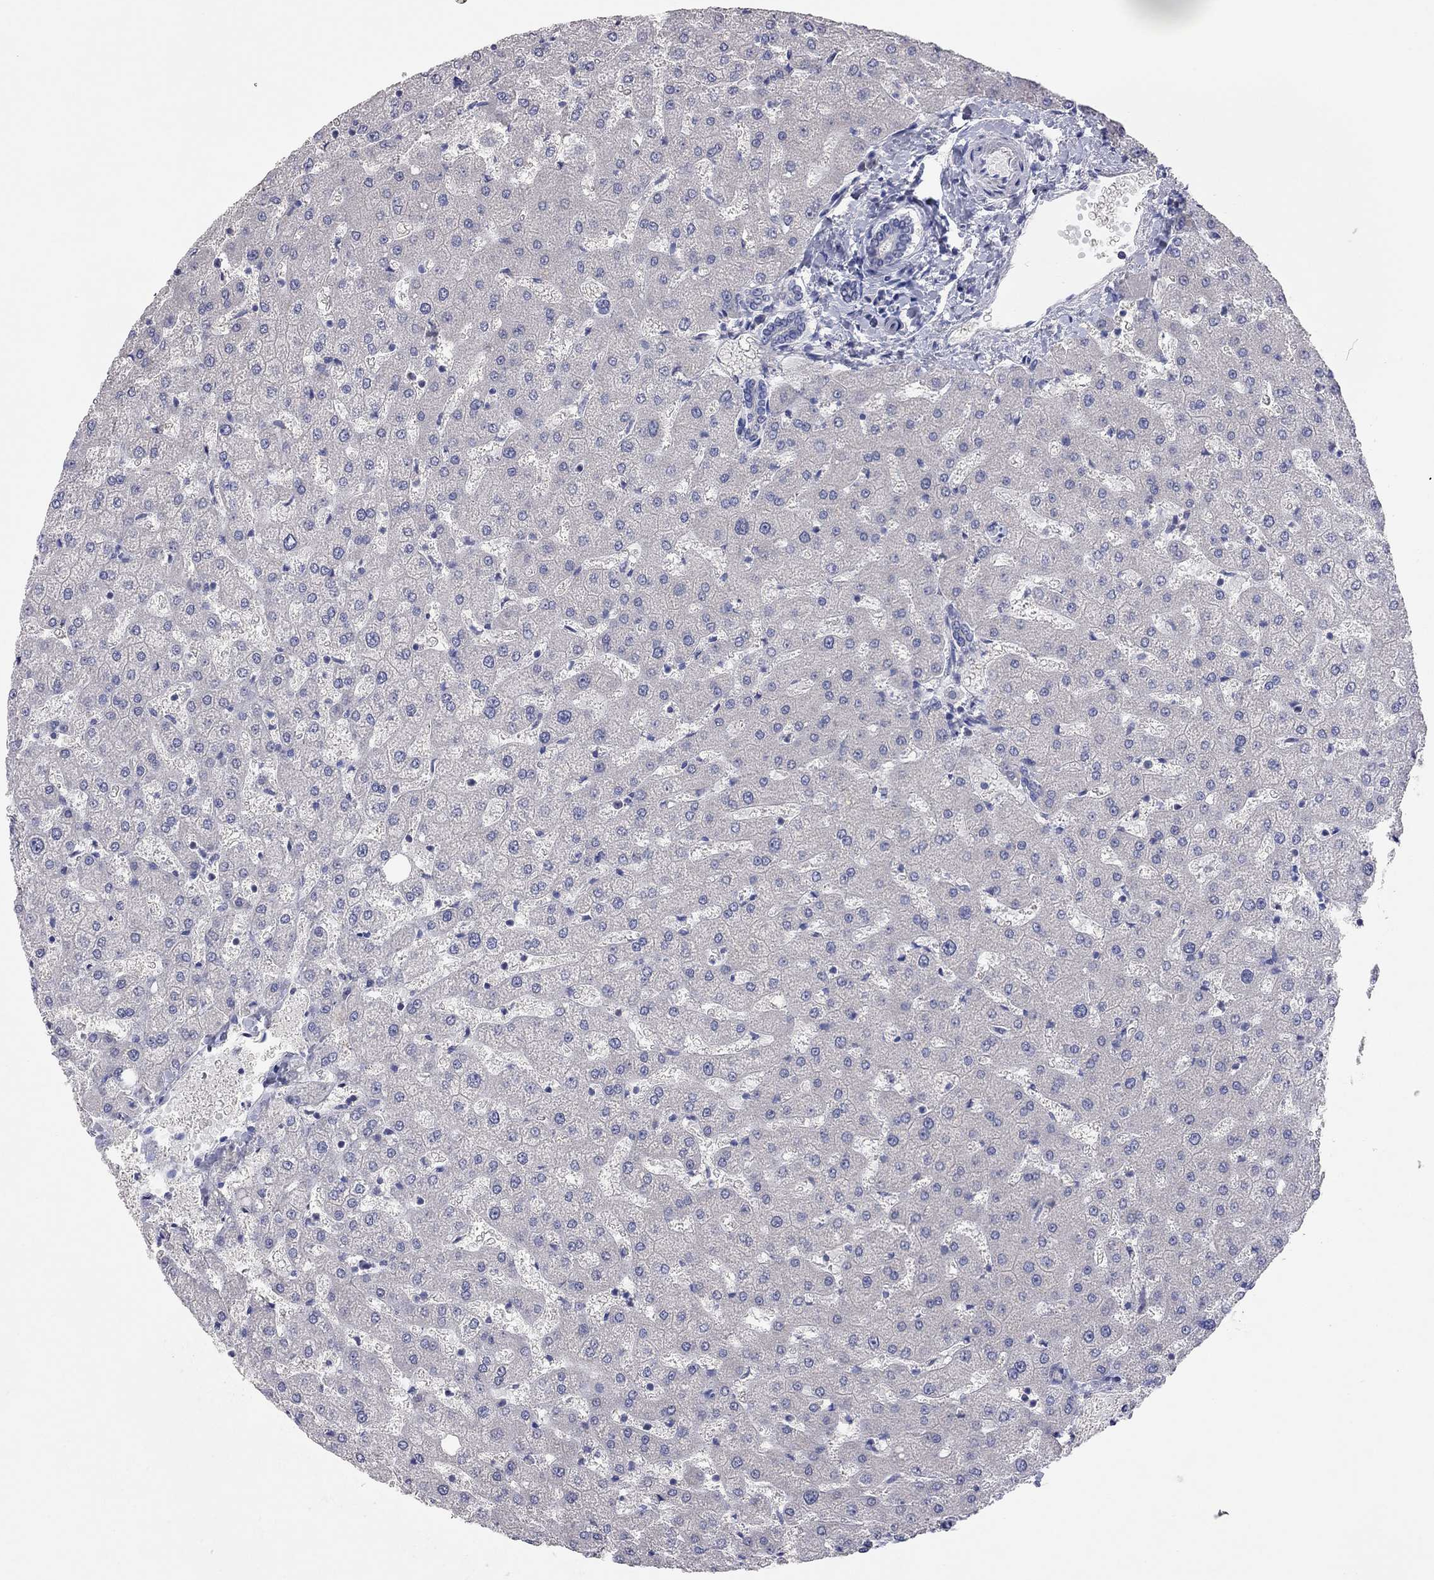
{"staining": {"intensity": "negative", "quantity": "none", "location": "none"}, "tissue": "liver", "cell_type": "Cholangiocytes", "image_type": "normal", "snomed": [{"axis": "morphology", "description": "Normal tissue, NOS"}, {"axis": "topography", "description": "Liver"}], "caption": "Unremarkable liver was stained to show a protein in brown. There is no significant staining in cholangiocytes.", "gene": "KCNB1", "patient": {"sex": "female", "age": 50}}